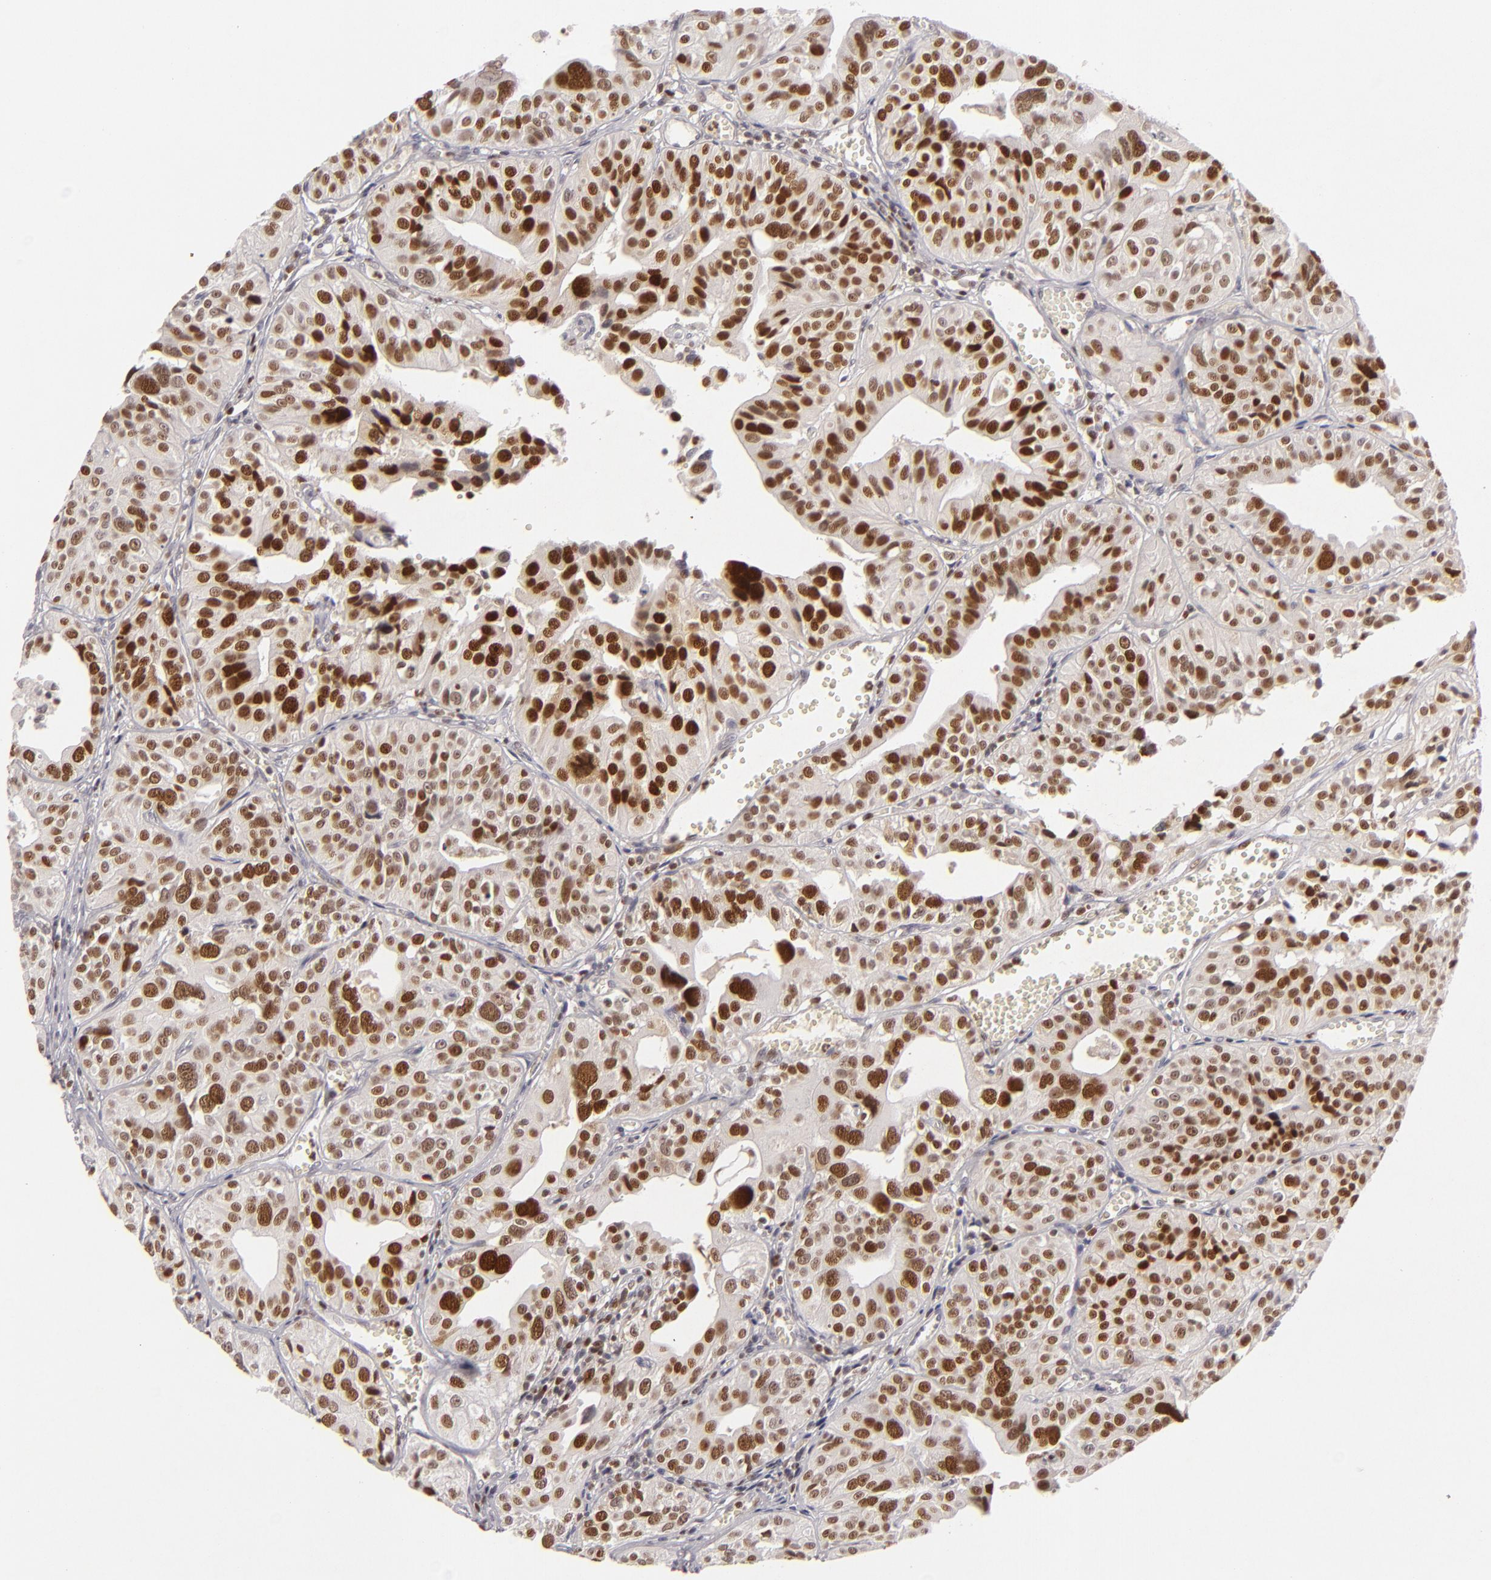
{"staining": {"intensity": "strong", "quantity": ">75%", "location": "nuclear"}, "tissue": "urothelial cancer", "cell_type": "Tumor cells", "image_type": "cancer", "snomed": [{"axis": "morphology", "description": "Urothelial carcinoma, High grade"}, {"axis": "topography", "description": "Urinary bladder"}], "caption": "A micrograph showing strong nuclear expression in approximately >75% of tumor cells in urothelial cancer, as visualized by brown immunohistochemical staining.", "gene": "FEN1", "patient": {"sex": "male", "age": 56}}